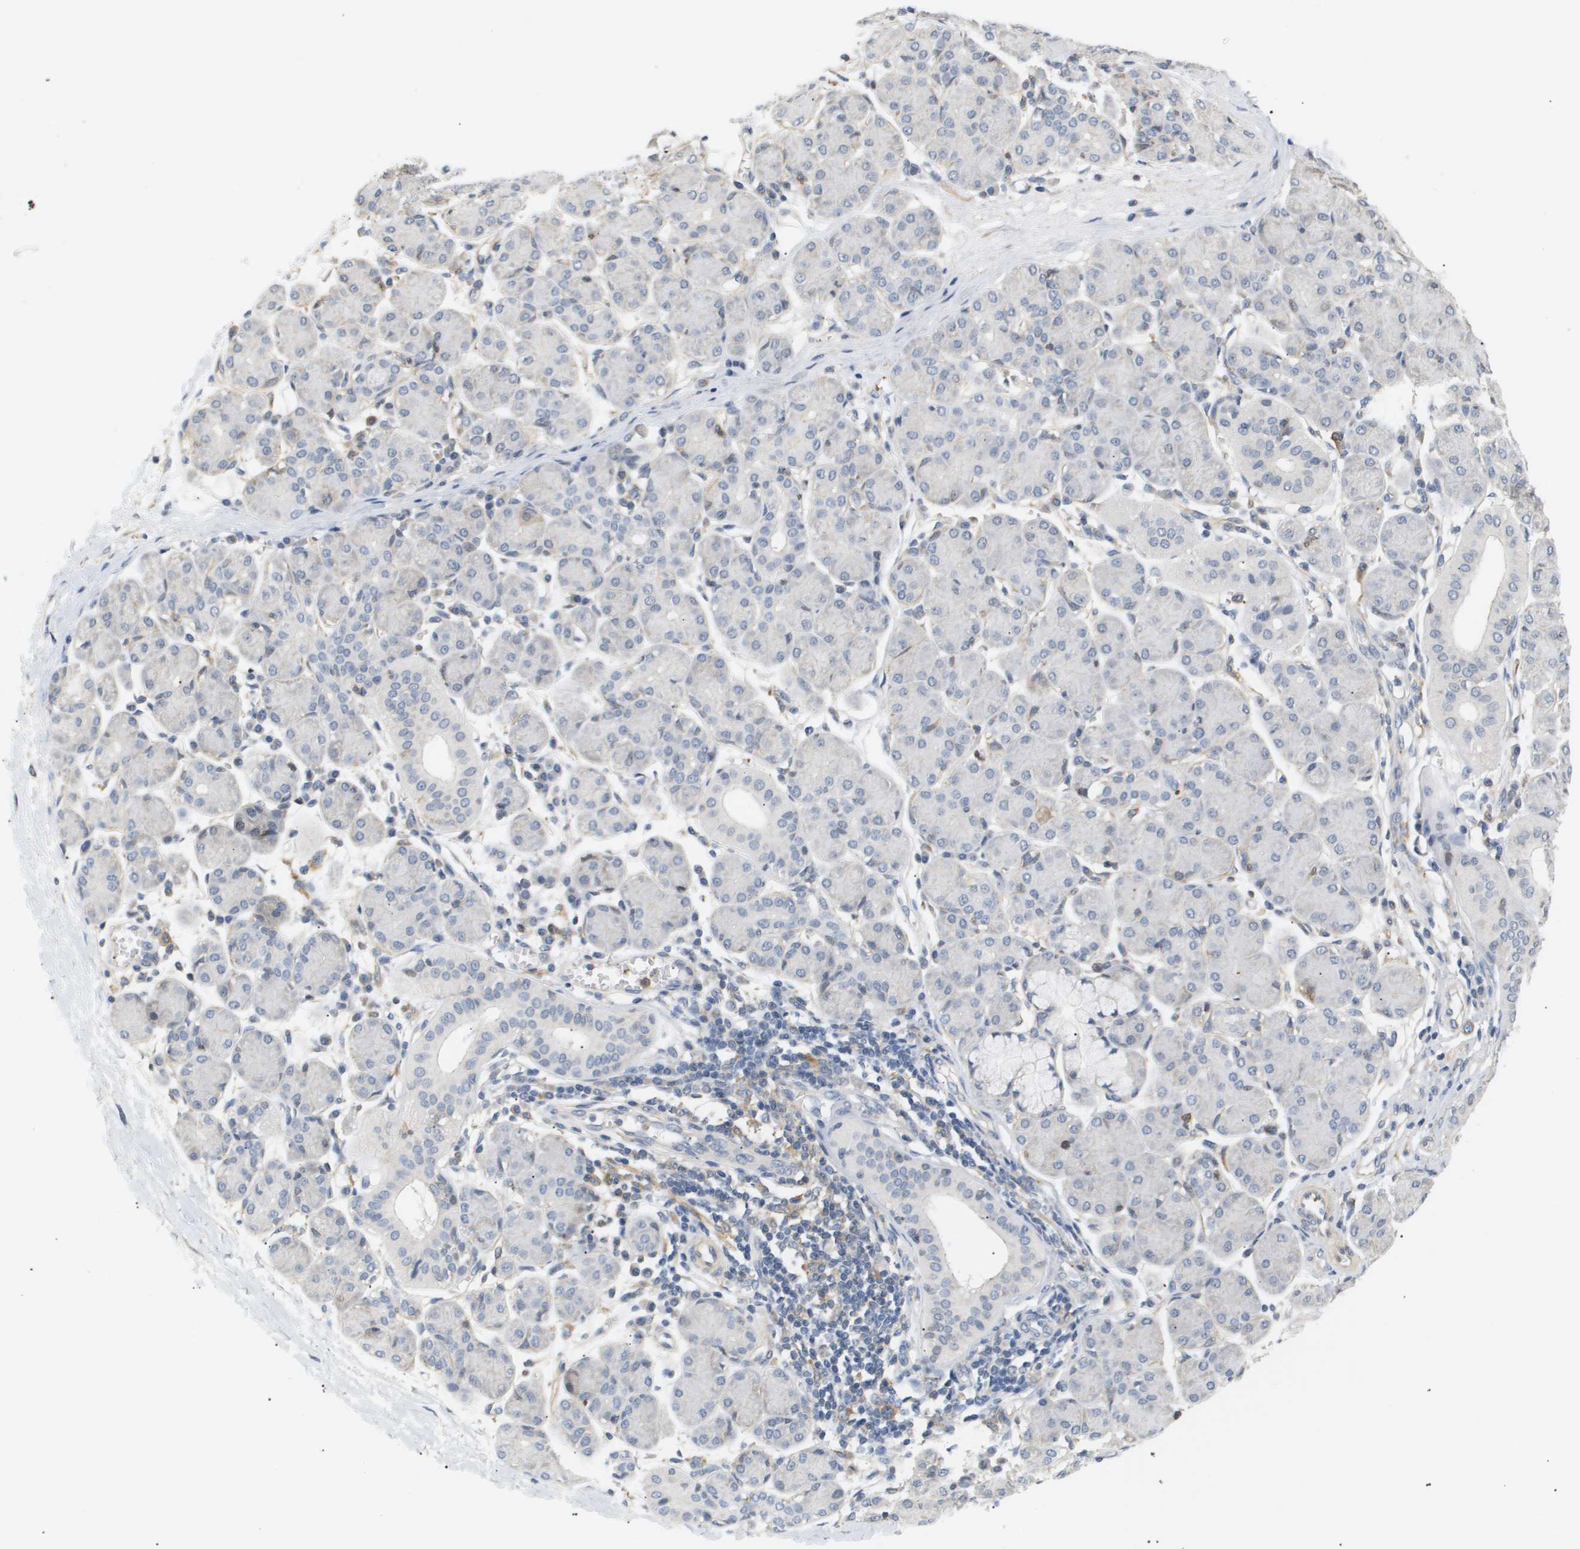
{"staining": {"intensity": "negative", "quantity": "none", "location": "none"}, "tissue": "salivary gland", "cell_type": "Glandular cells", "image_type": "normal", "snomed": [{"axis": "morphology", "description": "Normal tissue, NOS"}, {"axis": "morphology", "description": "Inflammation, NOS"}, {"axis": "topography", "description": "Lymph node"}, {"axis": "topography", "description": "Salivary gland"}], "caption": "DAB (3,3'-diaminobenzidine) immunohistochemical staining of unremarkable human salivary gland shows no significant expression in glandular cells.", "gene": "CORO2B", "patient": {"sex": "male", "age": 3}}